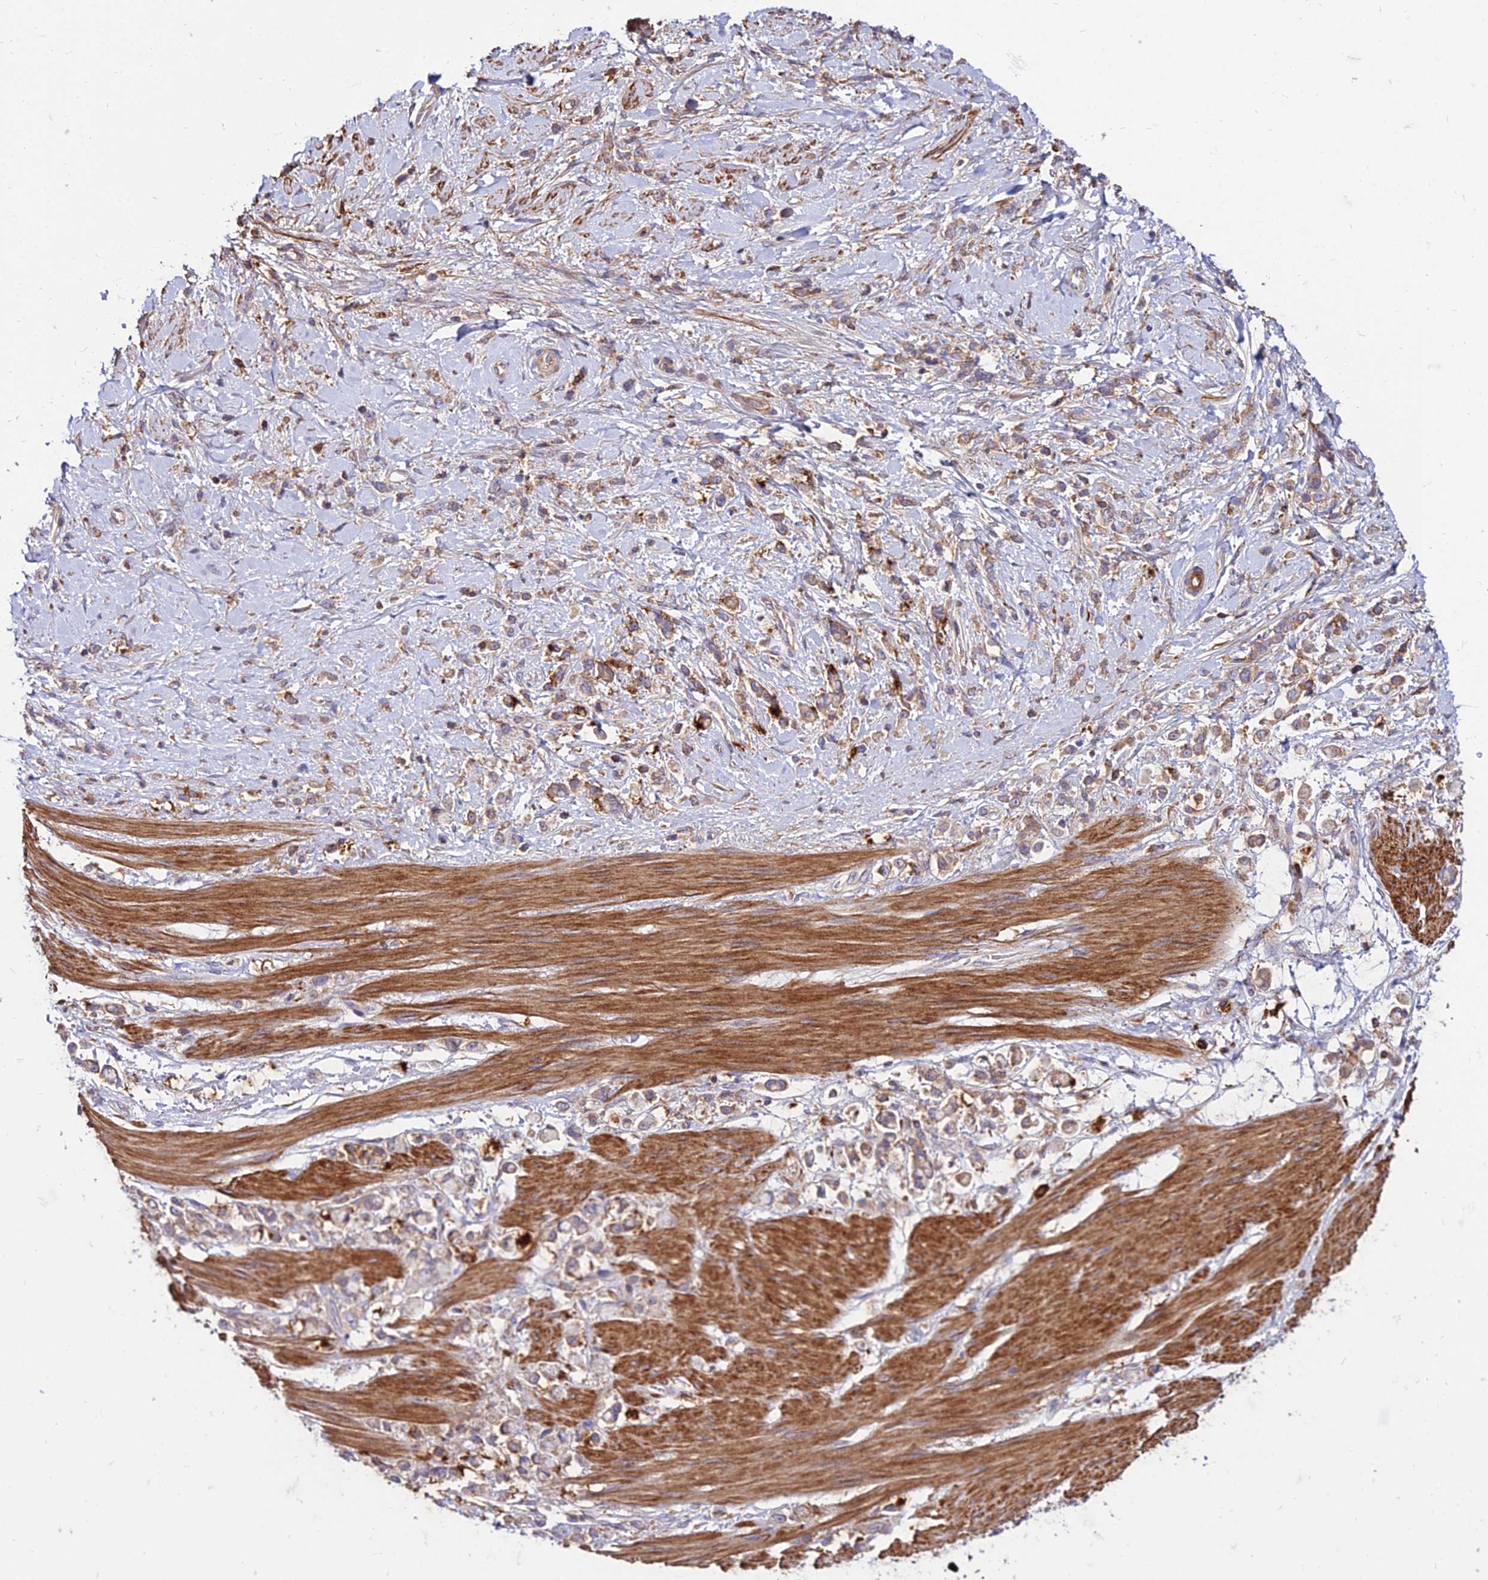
{"staining": {"intensity": "weak", "quantity": ">75%", "location": "cytoplasmic/membranous"}, "tissue": "stomach cancer", "cell_type": "Tumor cells", "image_type": "cancer", "snomed": [{"axis": "morphology", "description": "Adenocarcinoma, NOS"}, {"axis": "topography", "description": "Stomach"}], "caption": "An image of human stomach cancer (adenocarcinoma) stained for a protein demonstrates weak cytoplasmic/membranous brown staining in tumor cells.", "gene": "PYM1", "patient": {"sex": "female", "age": 60}}